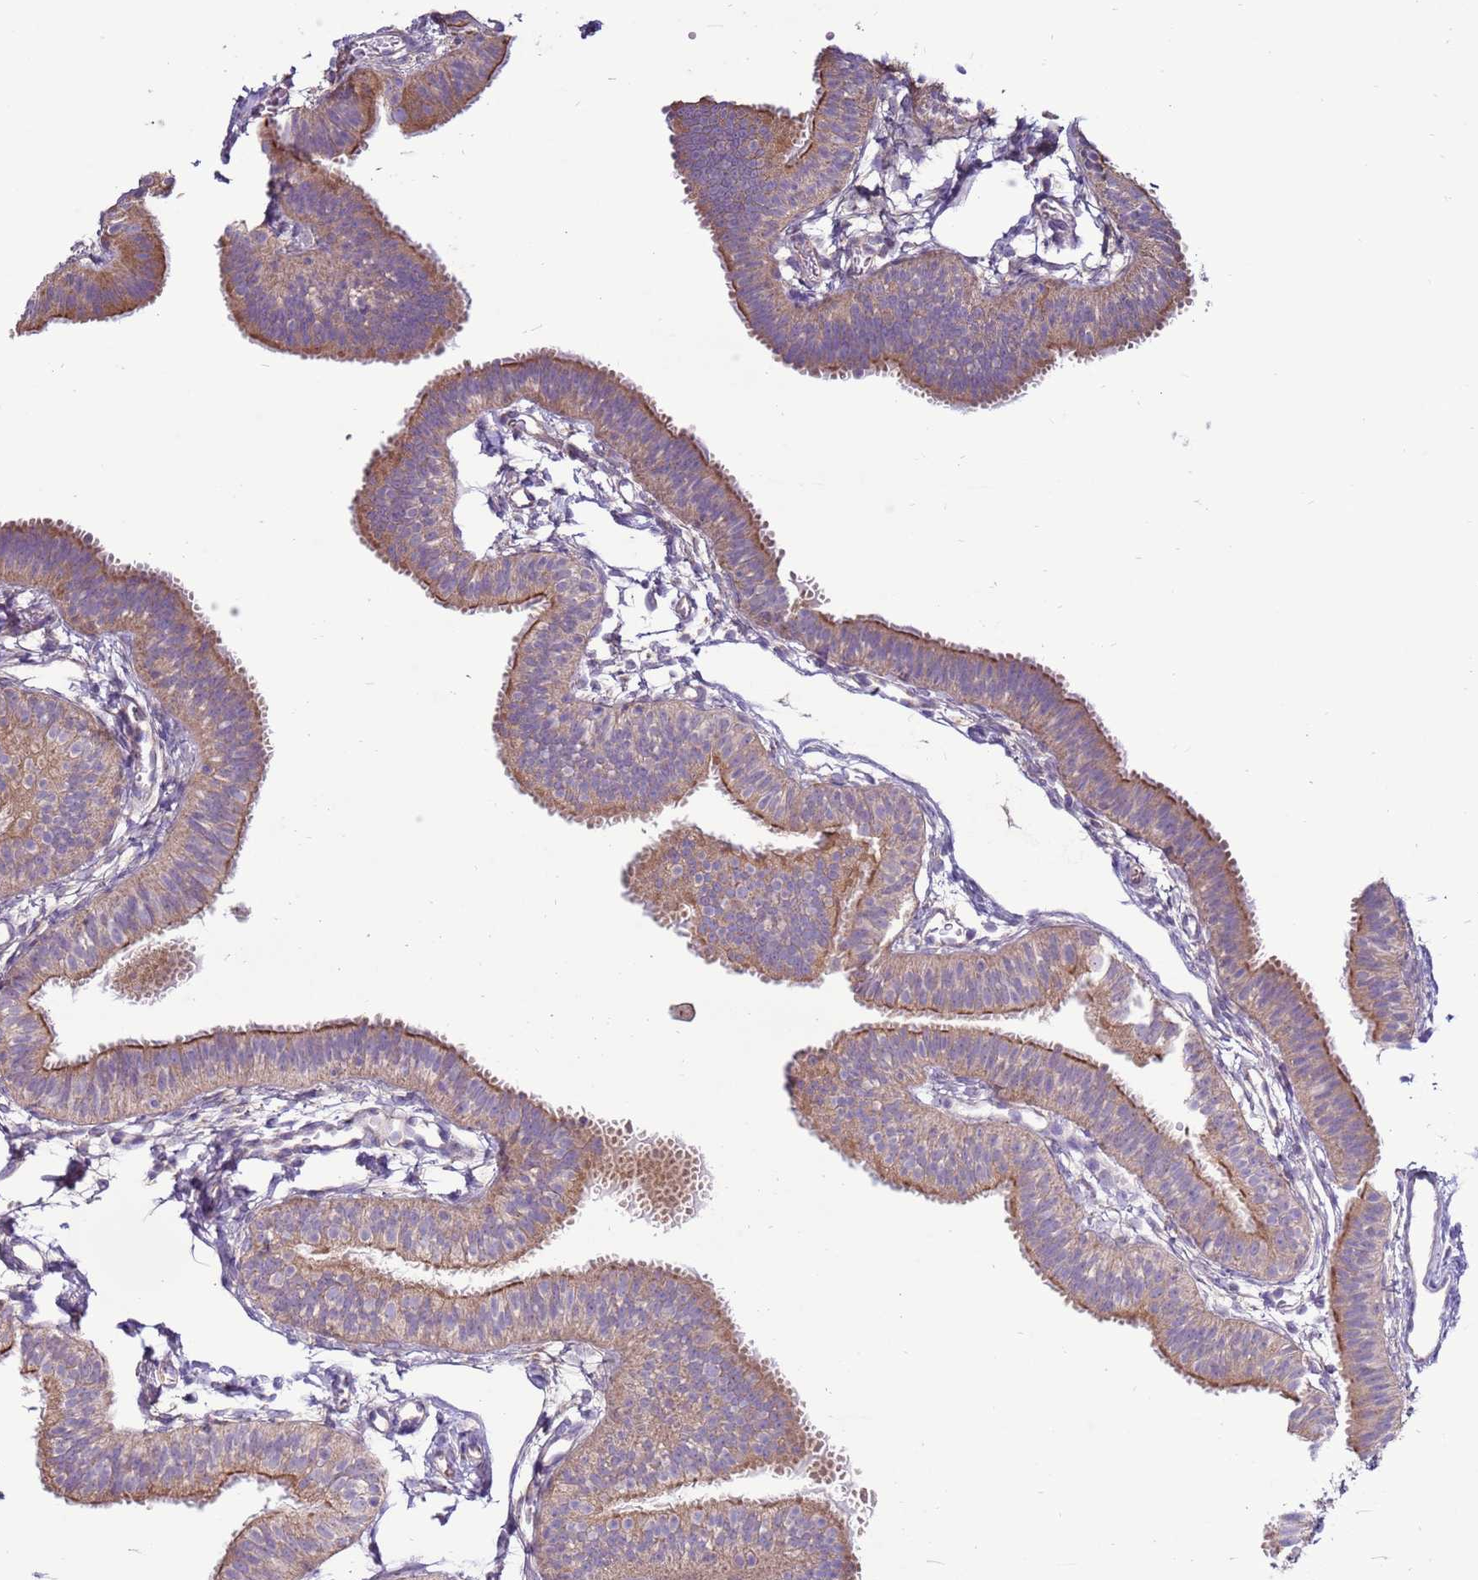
{"staining": {"intensity": "moderate", "quantity": ">75%", "location": "cytoplasmic/membranous"}, "tissue": "fallopian tube", "cell_type": "Glandular cells", "image_type": "normal", "snomed": [{"axis": "morphology", "description": "Normal tissue, NOS"}, {"axis": "topography", "description": "Fallopian tube"}], "caption": "Immunohistochemical staining of benign fallopian tube reveals moderate cytoplasmic/membranous protein positivity in approximately >75% of glandular cells.", "gene": "TRAPPC4", "patient": {"sex": "female", "age": 35}}